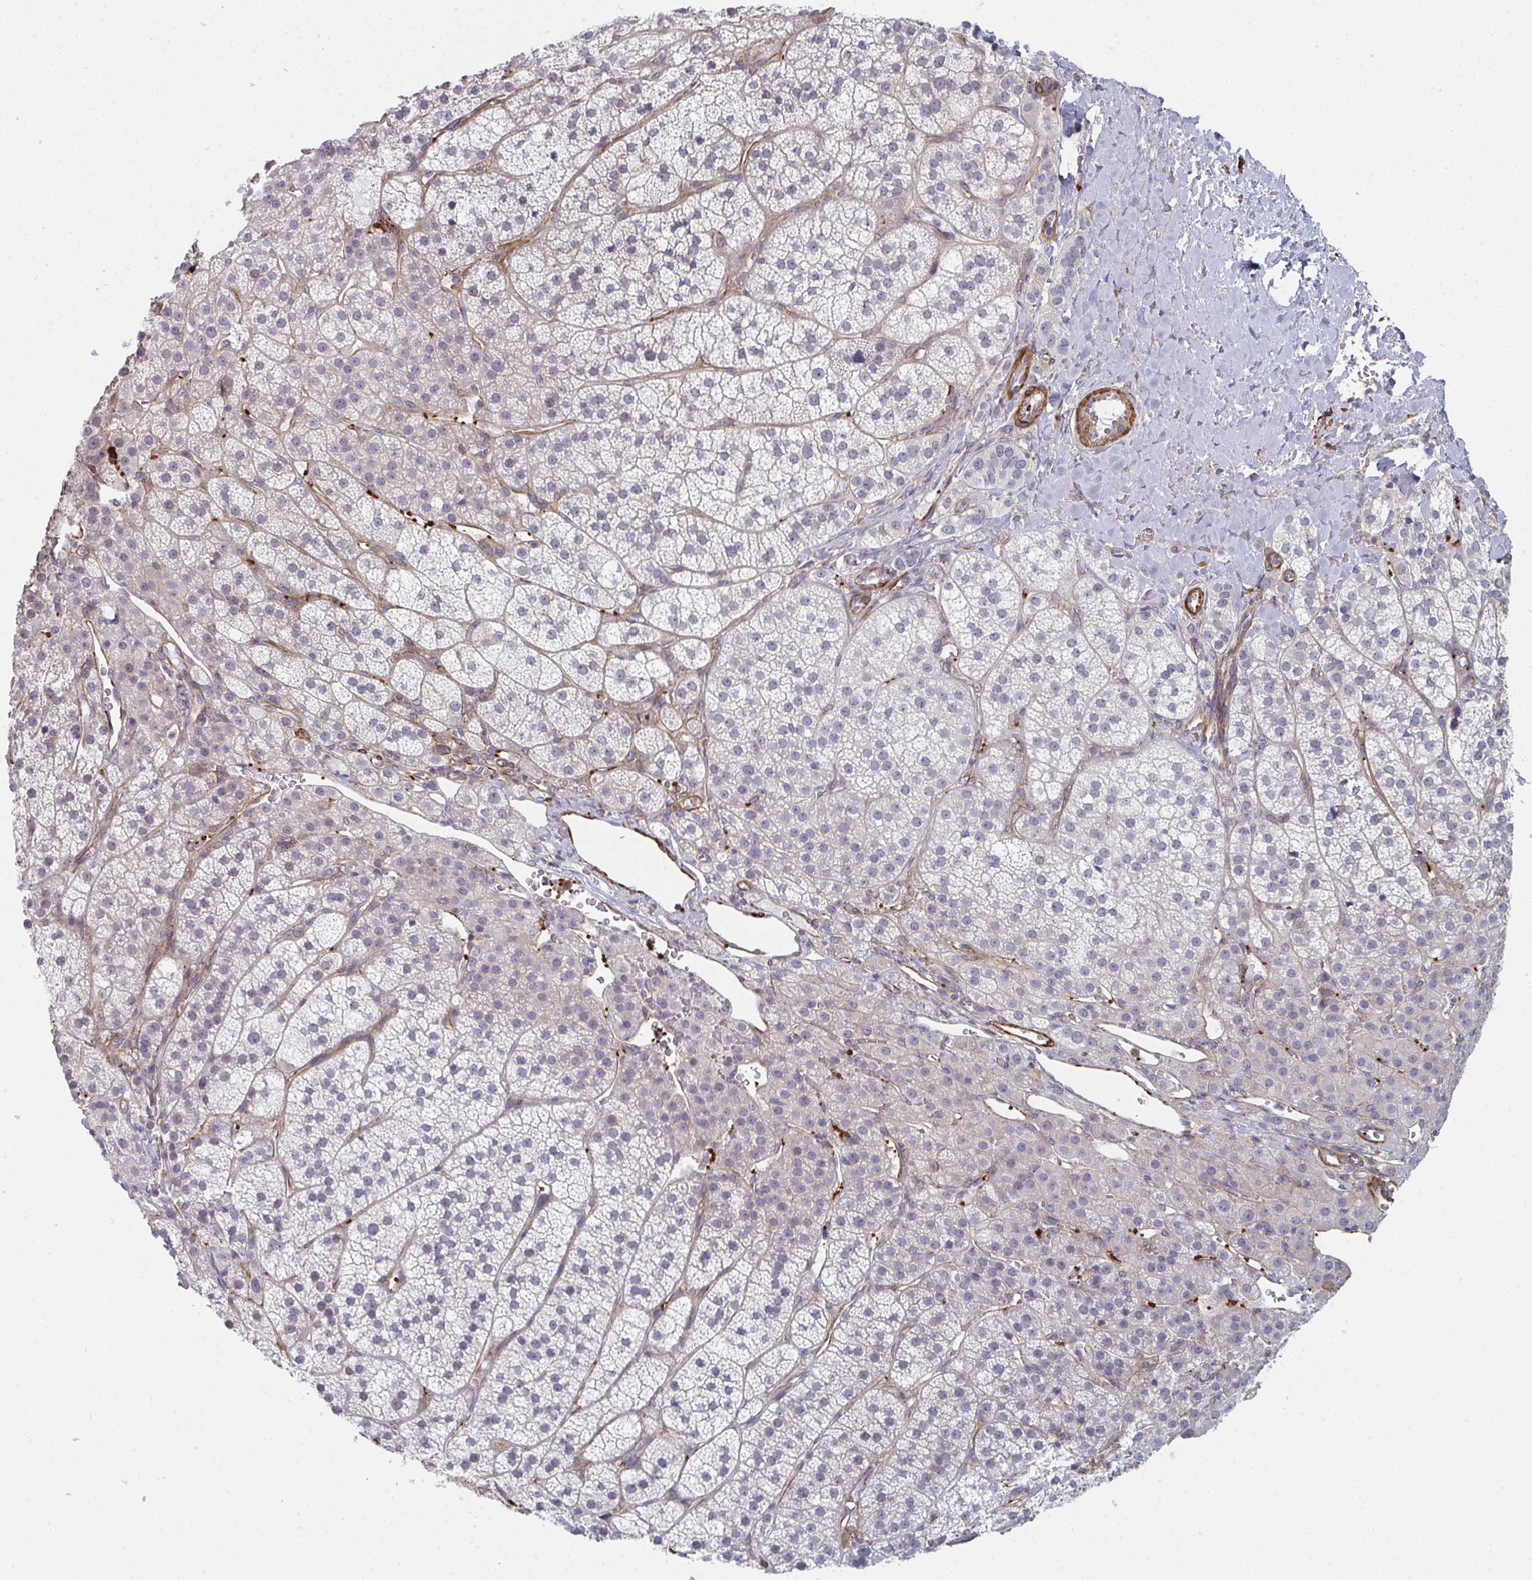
{"staining": {"intensity": "weak", "quantity": "<25%", "location": "cytoplasmic/membranous"}, "tissue": "adrenal gland", "cell_type": "Glandular cells", "image_type": "normal", "snomed": [{"axis": "morphology", "description": "Normal tissue, NOS"}, {"axis": "topography", "description": "Adrenal gland"}], "caption": "Immunohistochemistry (IHC) micrograph of benign adrenal gland: human adrenal gland stained with DAB shows no significant protein staining in glandular cells. (DAB IHC with hematoxylin counter stain).", "gene": "NEURL4", "patient": {"sex": "female", "age": 60}}